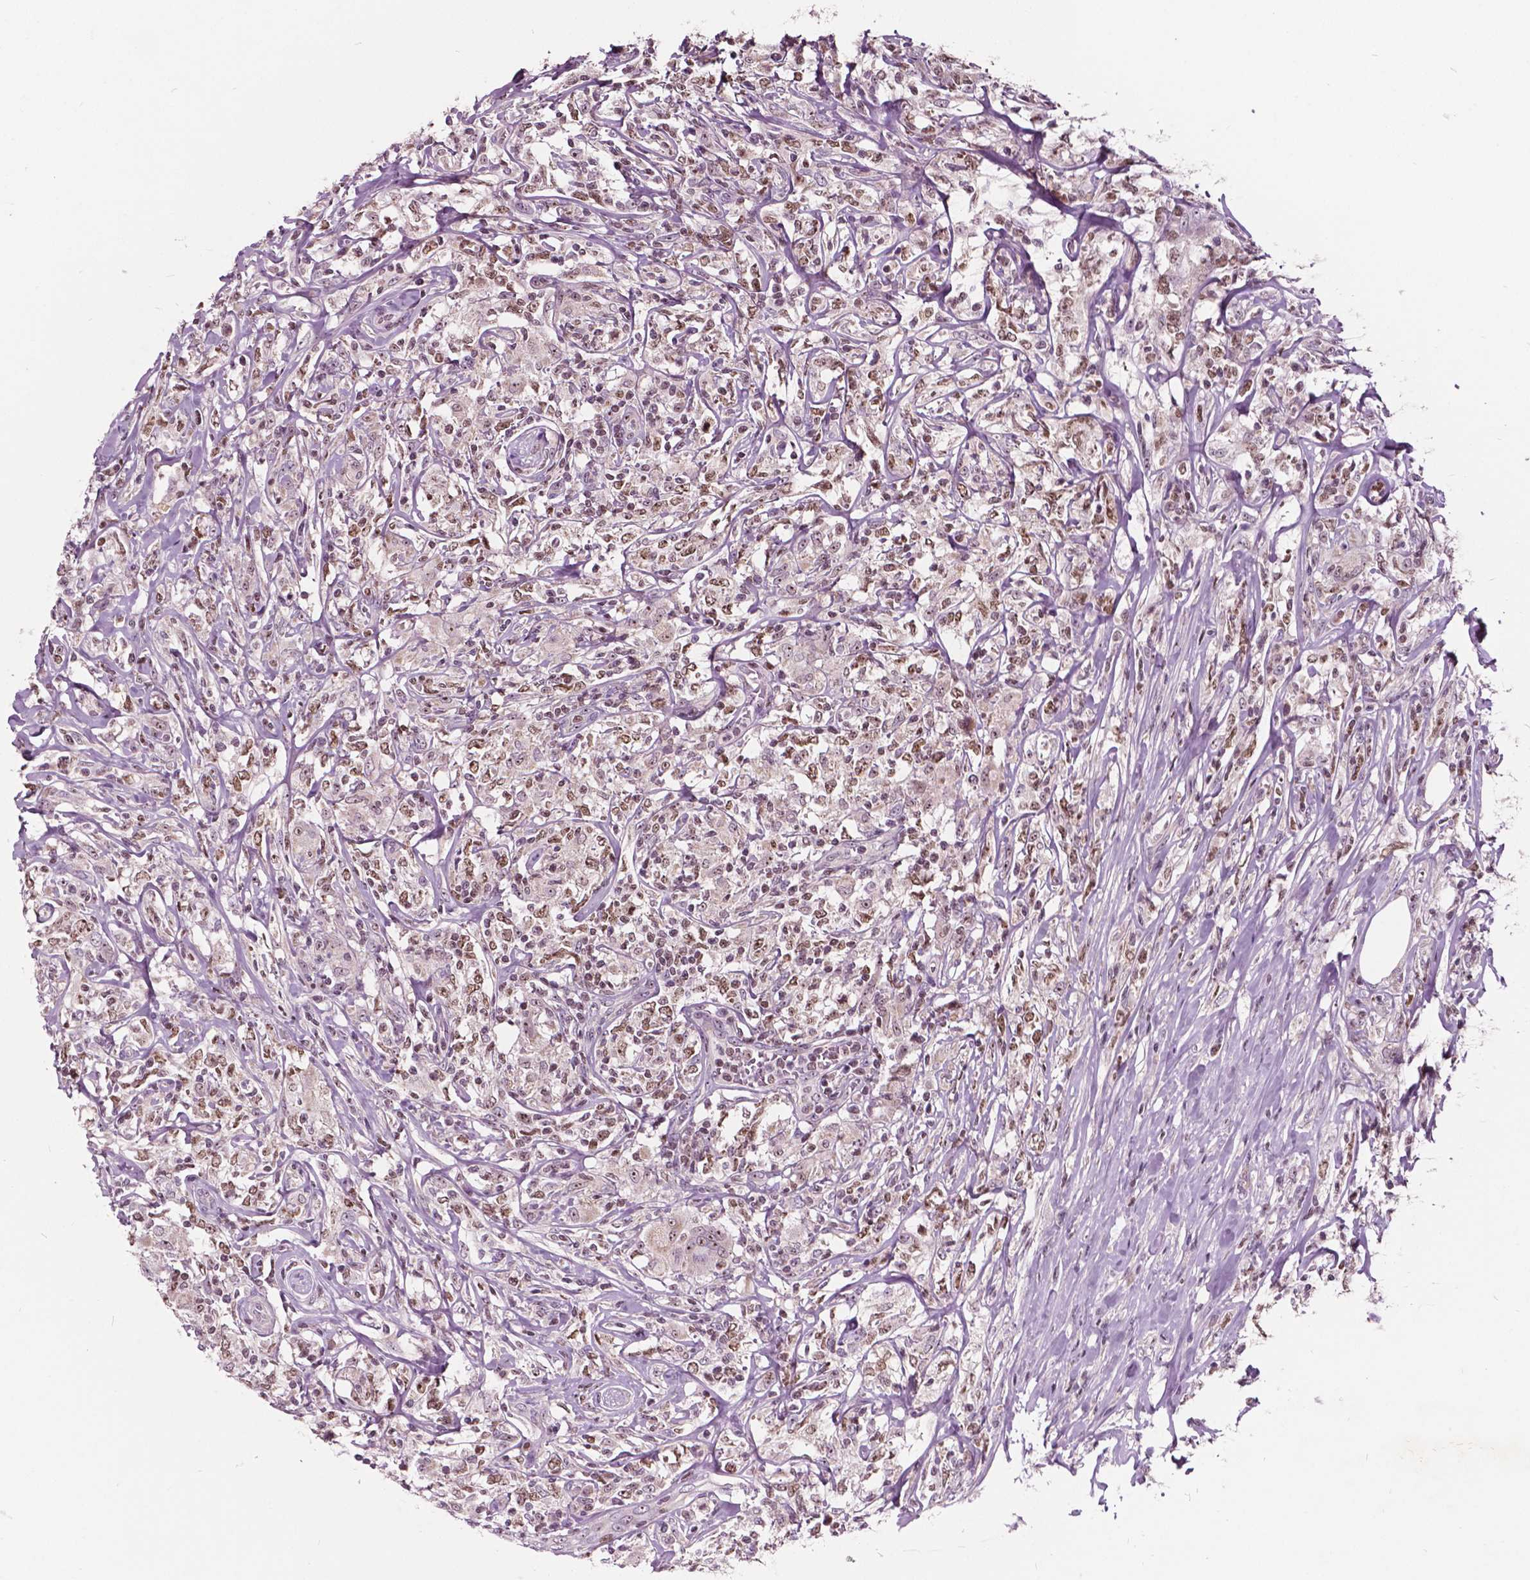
{"staining": {"intensity": "moderate", "quantity": "<25%", "location": "nuclear"}, "tissue": "lymphoma", "cell_type": "Tumor cells", "image_type": "cancer", "snomed": [{"axis": "morphology", "description": "Malignant lymphoma, non-Hodgkin's type, High grade"}, {"axis": "topography", "description": "Lymph node"}], "caption": "A low amount of moderate nuclear staining is identified in about <25% of tumor cells in lymphoma tissue.", "gene": "ODF3L2", "patient": {"sex": "female", "age": 84}}